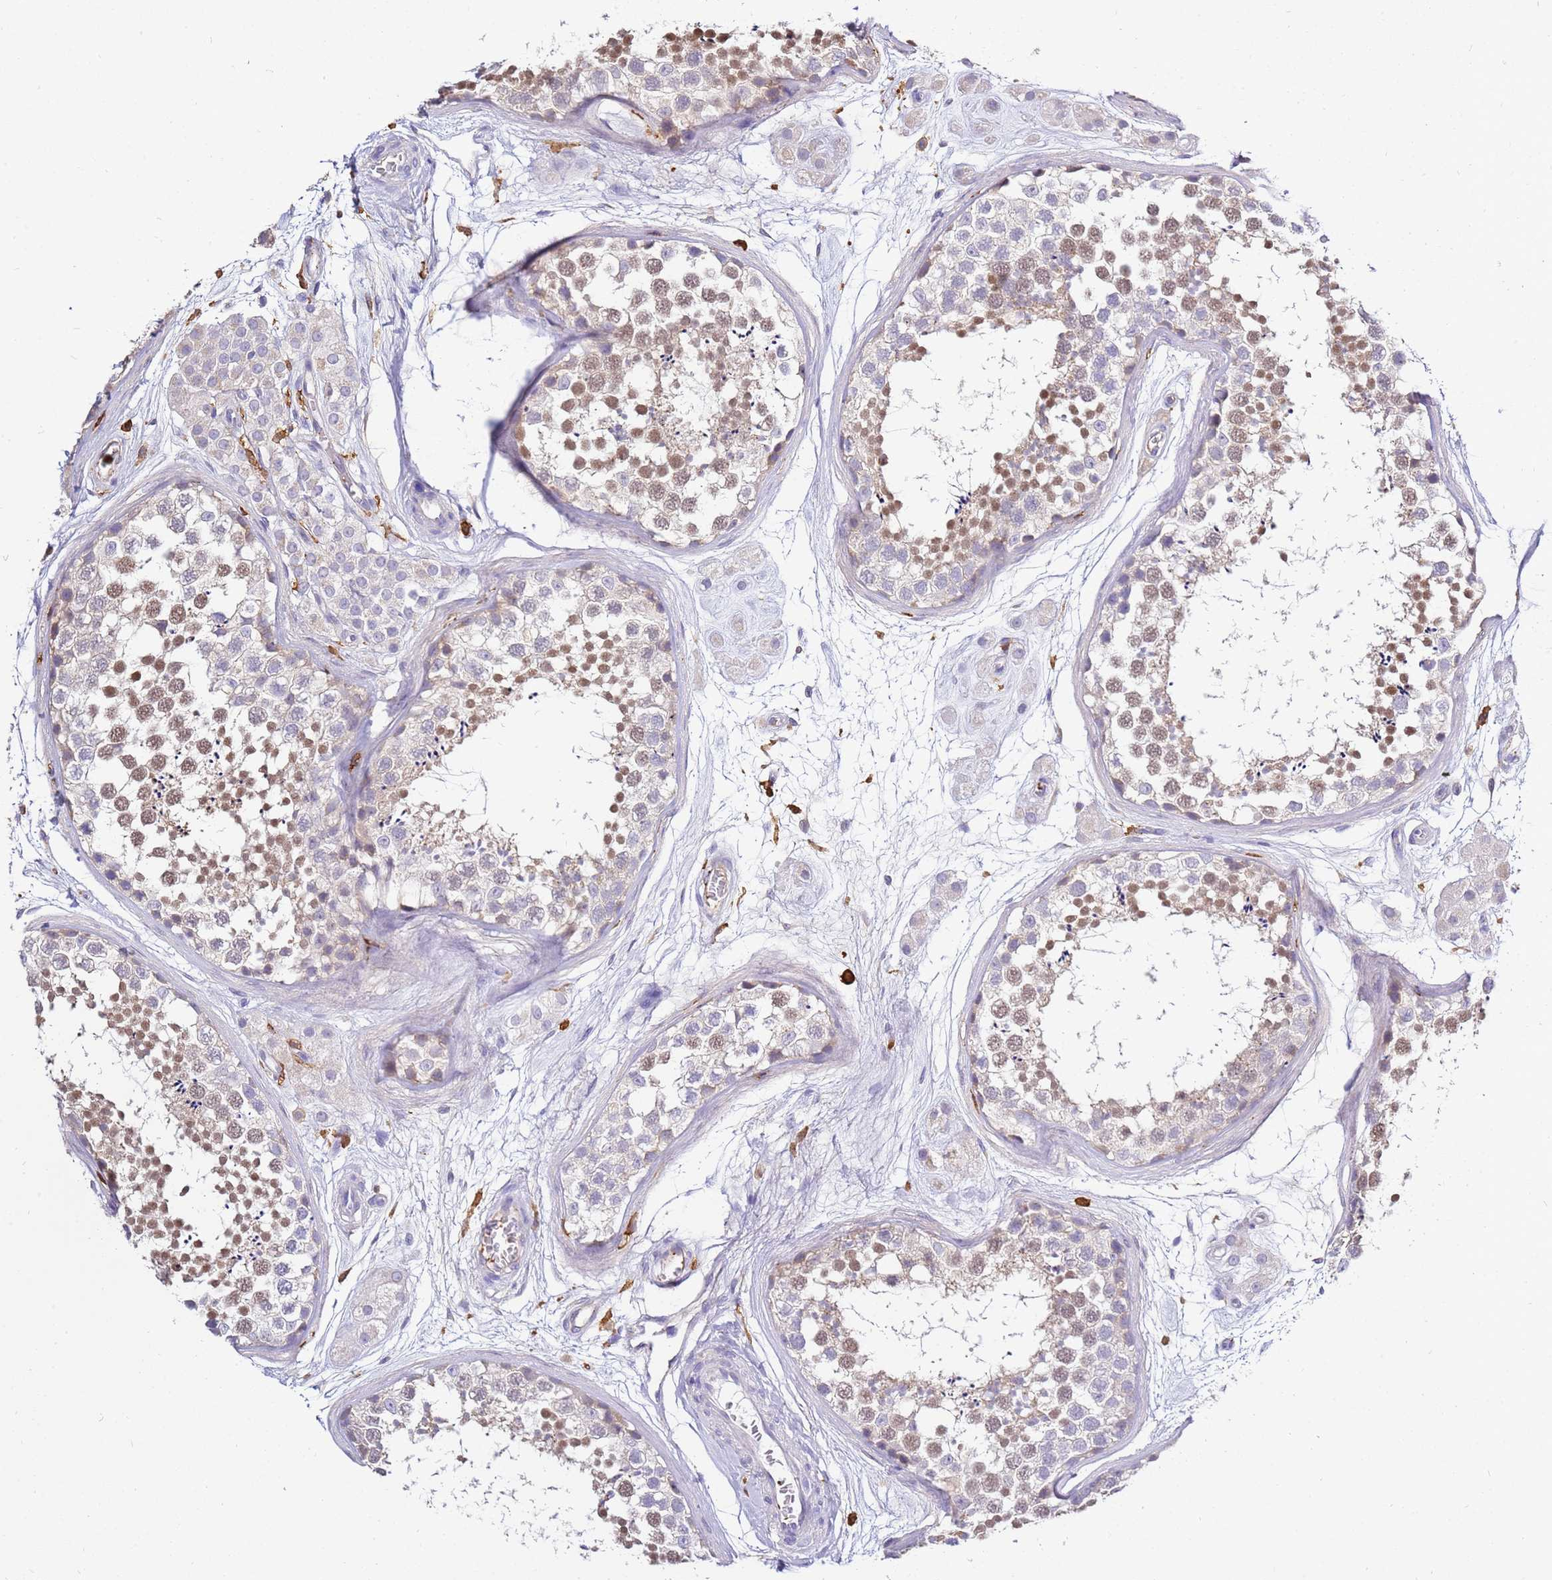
{"staining": {"intensity": "weak", "quantity": ">75%", "location": "nuclear"}, "tissue": "testis", "cell_type": "Cells in seminiferous ducts", "image_type": "normal", "snomed": [{"axis": "morphology", "description": "Normal tissue, NOS"}, {"axis": "topography", "description": "Testis"}], "caption": "A brown stain labels weak nuclear expression of a protein in cells in seminiferous ducts of normal human testis. Using DAB (brown) and hematoxylin (blue) stains, captured at high magnification using brightfield microscopy.", "gene": "CORO1A", "patient": {"sex": "male", "age": 56}}